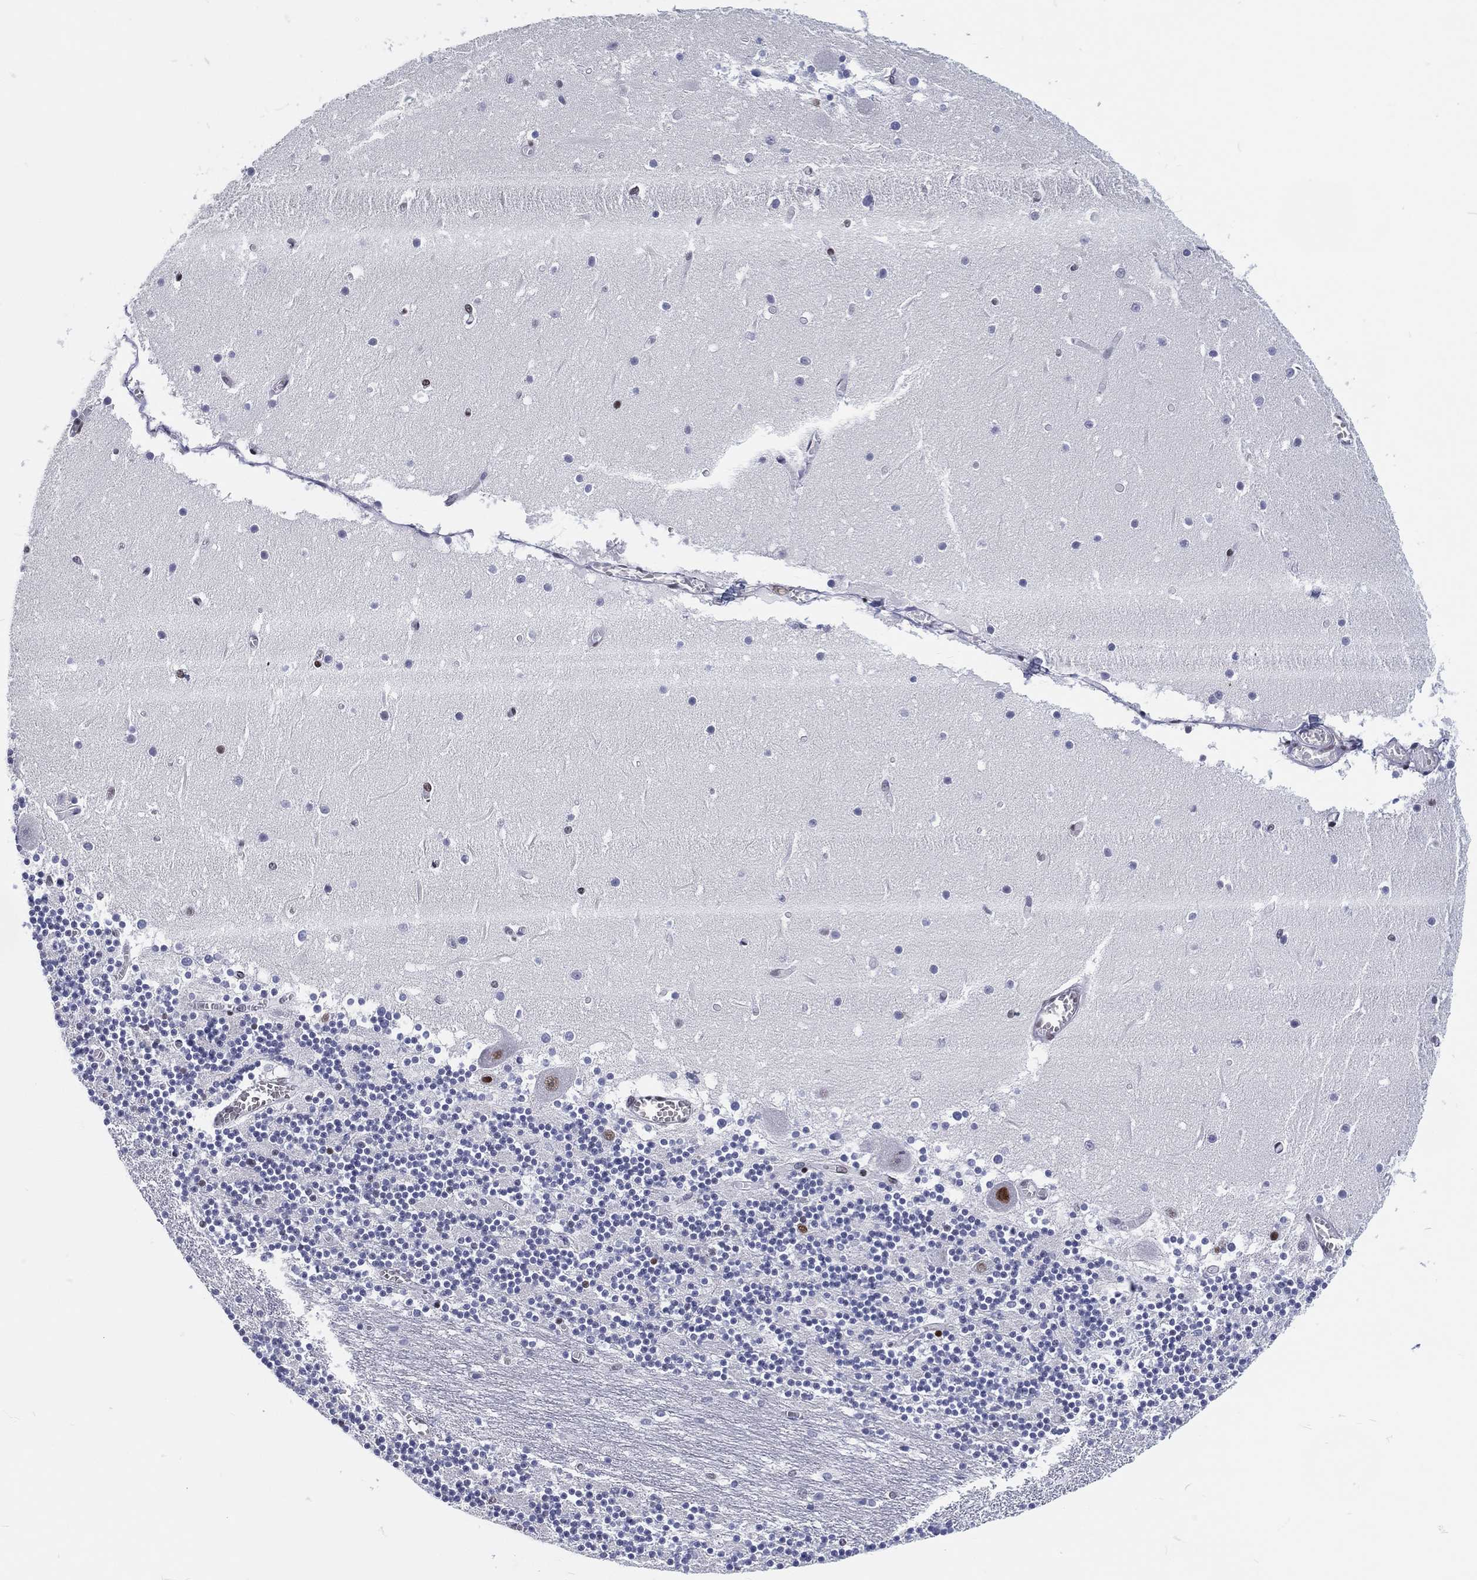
{"staining": {"intensity": "weak", "quantity": "25%-75%", "location": "nuclear"}, "tissue": "cerebellum", "cell_type": "Cells in granular layer", "image_type": "normal", "snomed": [{"axis": "morphology", "description": "Normal tissue, NOS"}, {"axis": "topography", "description": "Cerebellum"}], "caption": "An image showing weak nuclear staining in approximately 25%-75% of cells in granular layer in normal cerebellum, as visualized by brown immunohistochemical staining.", "gene": "MAPK8IP1", "patient": {"sex": "female", "age": 28}}